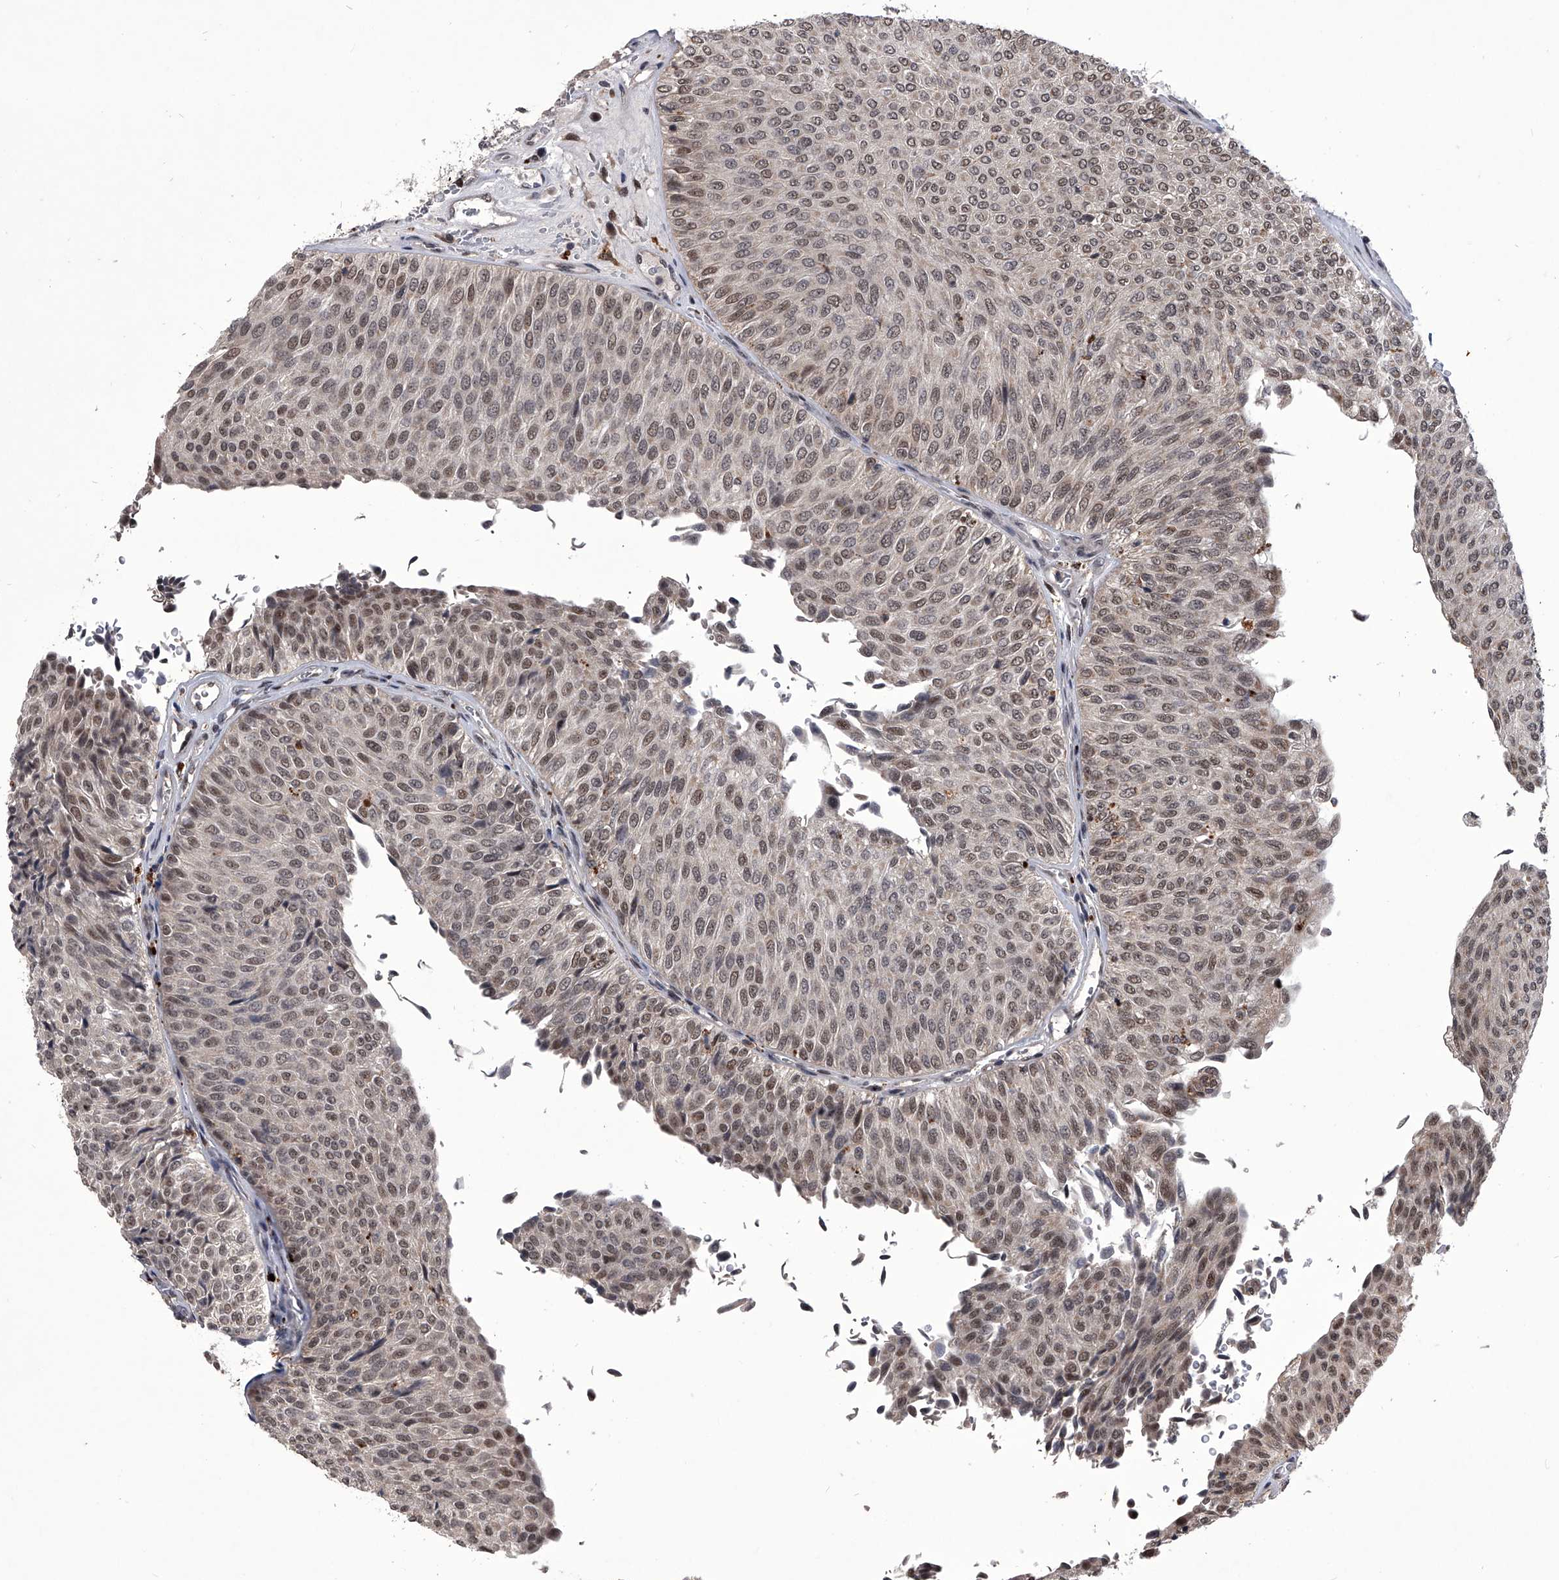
{"staining": {"intensity": "moderate", "quantity": ">75%", "location": "nuclear"}, "tissue": "urothelial cancer", "cell_type": "Tumor cells", "image_type": "cancer", "snomed": [{"axis": "morphology", "description": "Urothelial carcinoma, Low grade"}, {"axis": "topography", "description": "Urinary bladder"}], "caption": "Immunohistochemical staining of urothelial carcinoma (low-grade) reveals medium levels of moderate nuclear expression in about >75% of tumor cells.", "gene": "CMTR1", "patient": {"sex": "male", "age": 78}}